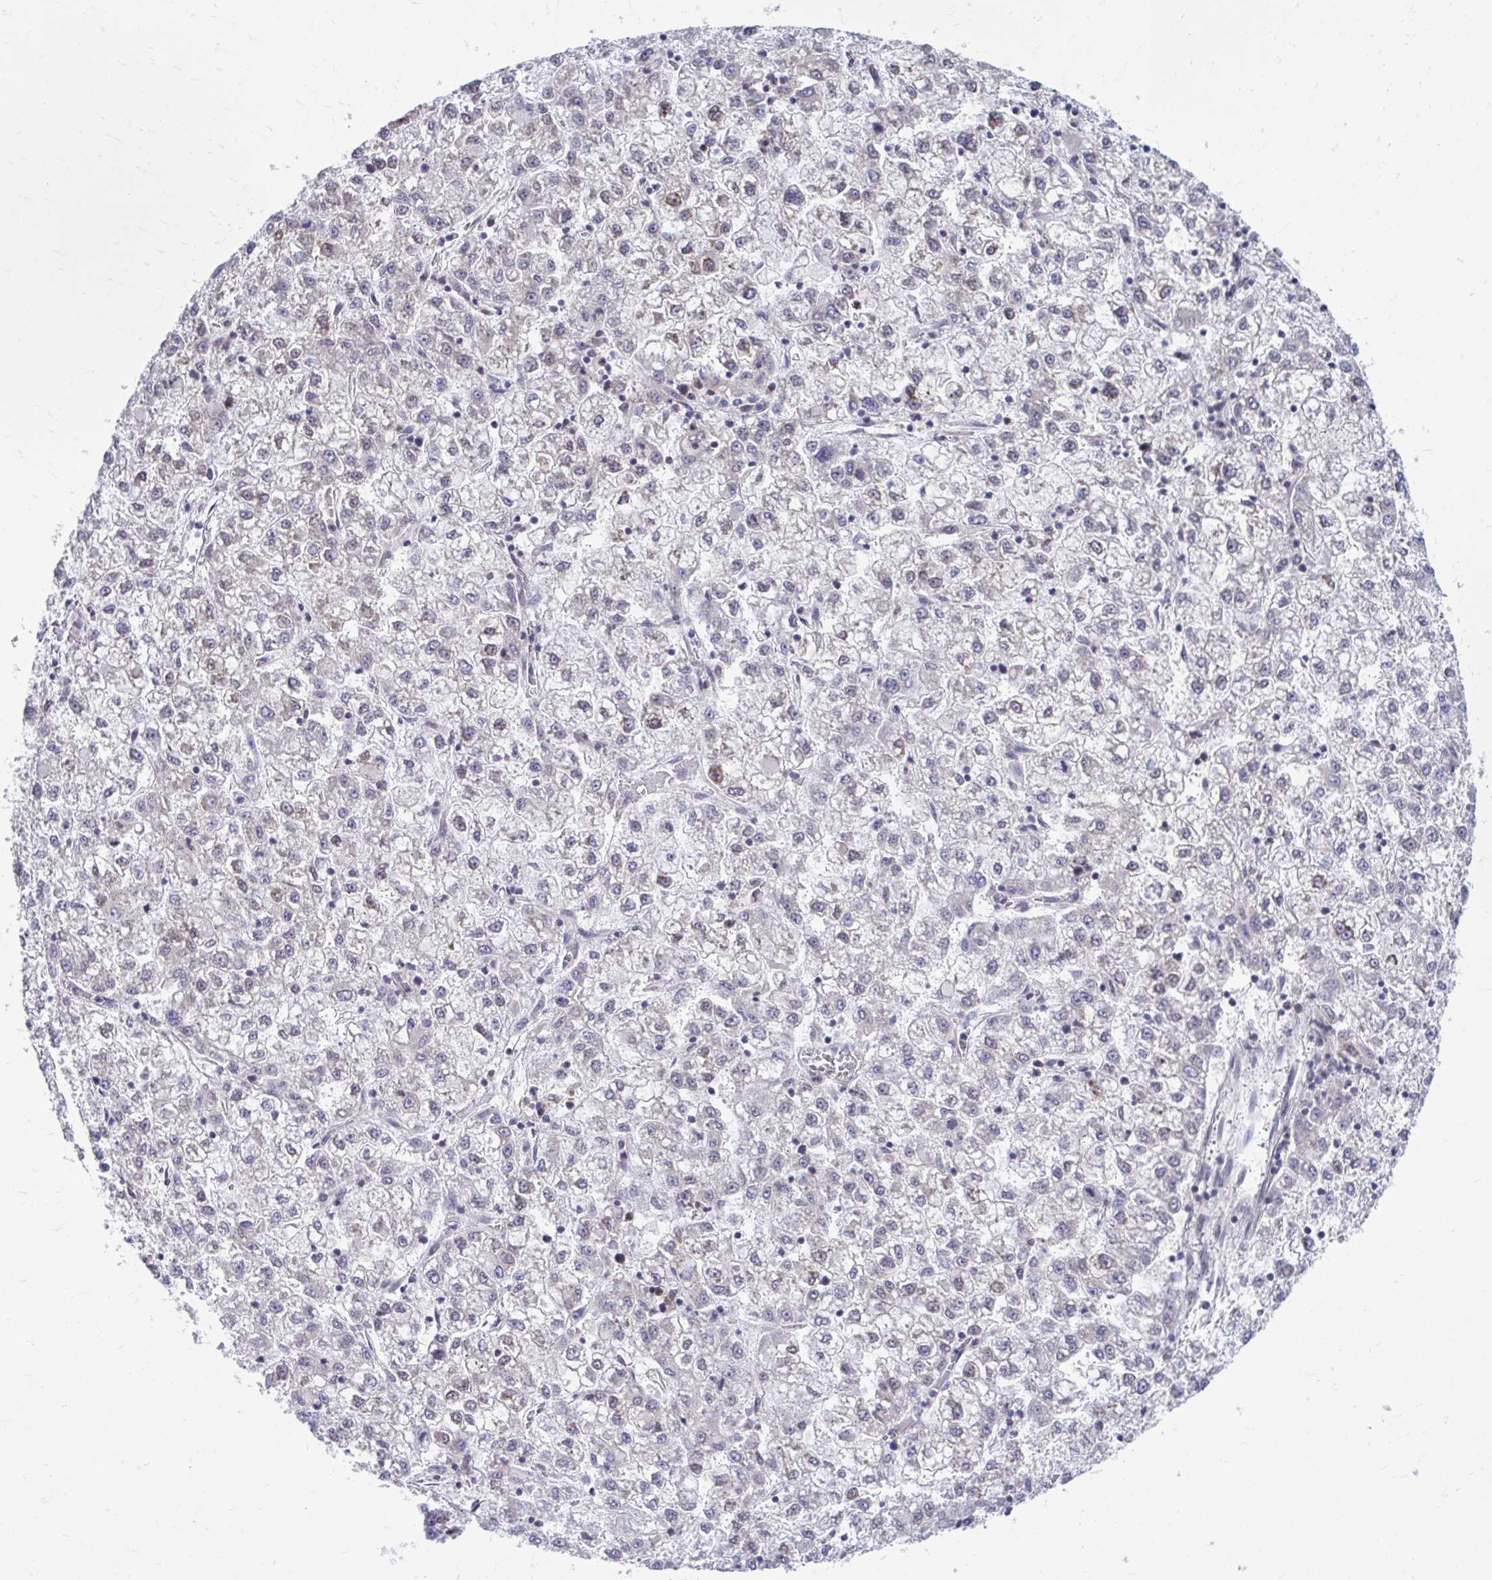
{"staining": {"intensity": "negative", "quantity": "none", "location": "none"}, "tissue": "liver cancer", "cell_type": "Tumor cells", "image_type": "cancer", "snomed": [{"axis": "morphology", "description": "Carcinoma, Hepatocellular, NOS"}, {"axis": "topography", "description": "Liver"}], "caption": "Hepatocellular carcinoma (liver) stained for a protein using immunohistochemistry reveals no positivity tumor cells.", "gene": "SELENON", "patient": {"sex": "male", "age": 40}}